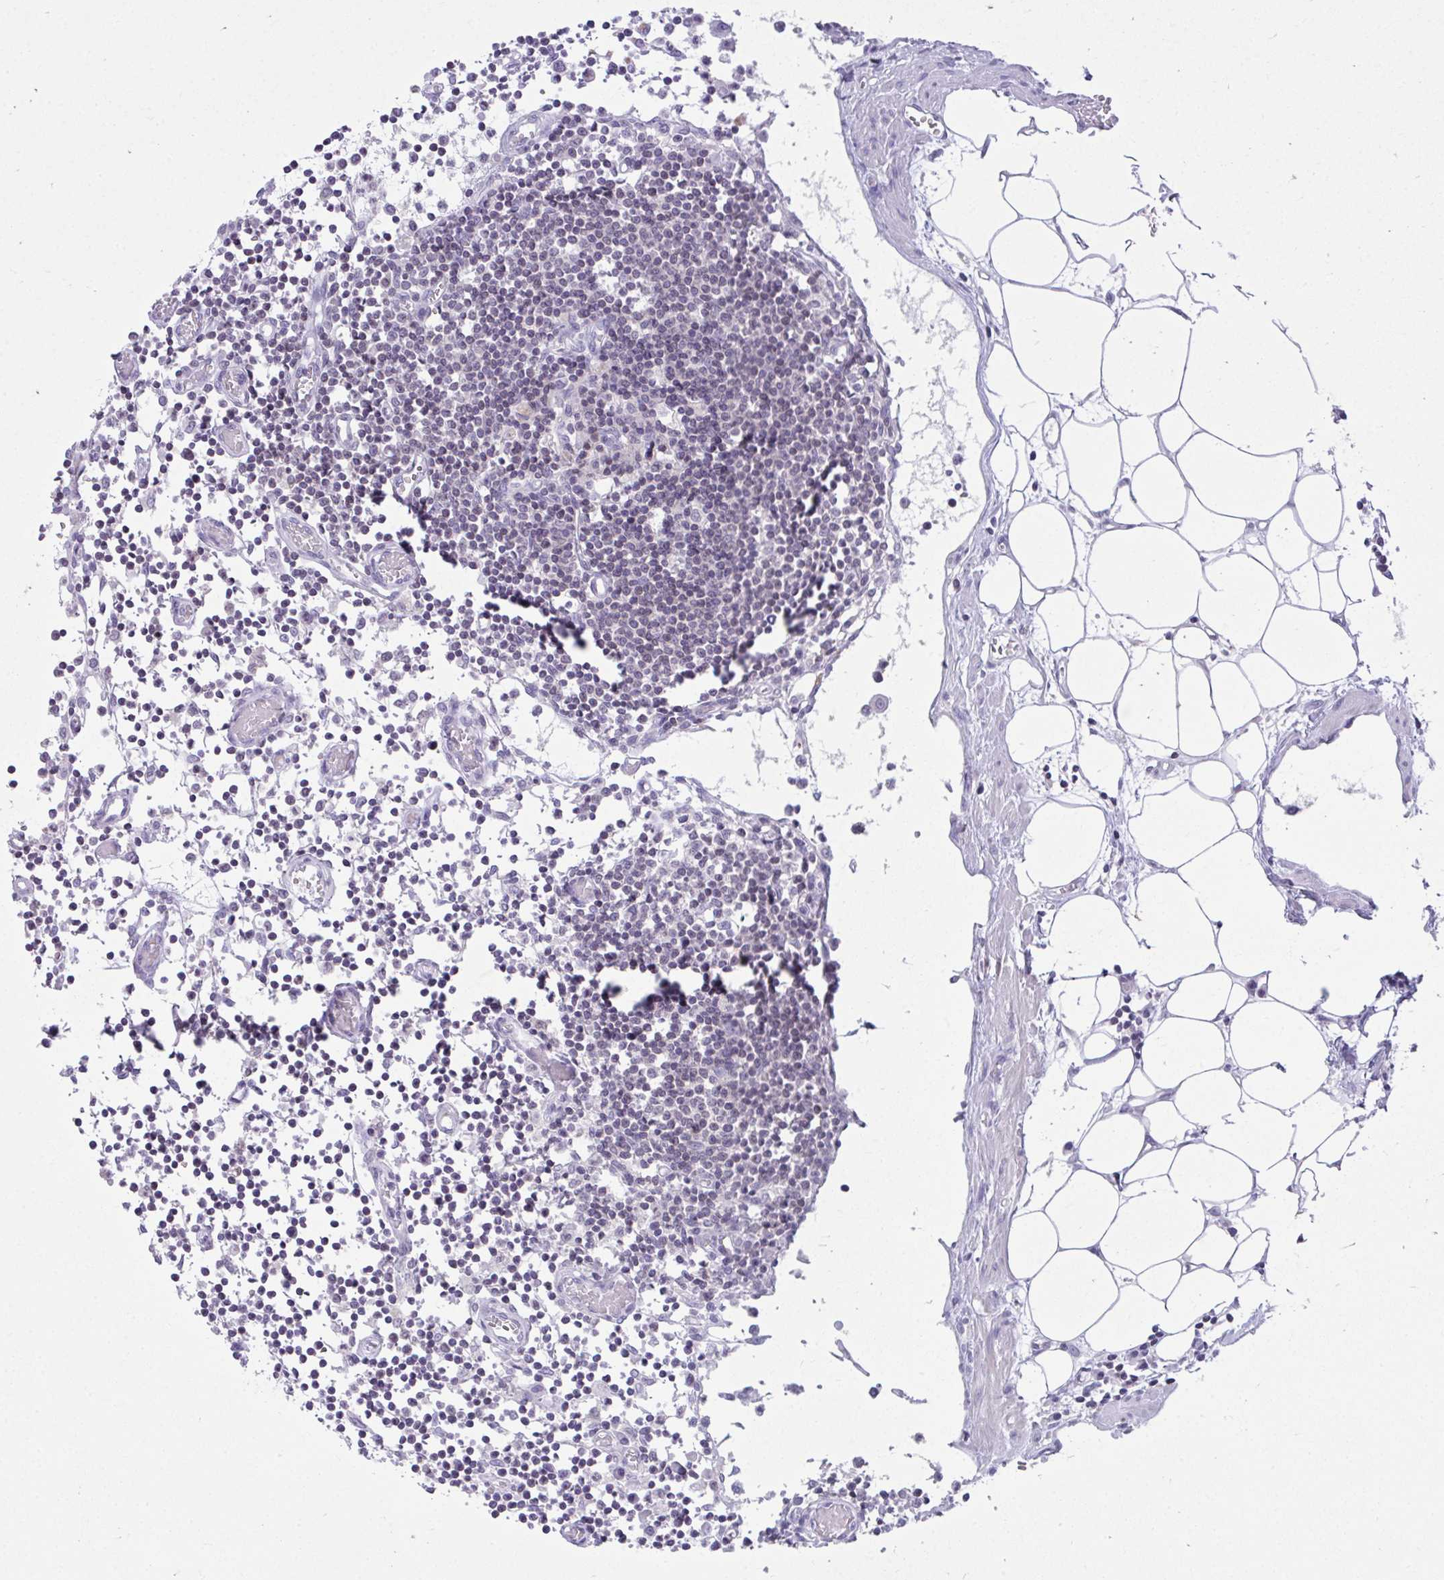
{"staining": {"intensity": "negative", "quantity": "none", "location": "none"}, "tissue": "lymph node", "cell_type": "Germinal center cells", "image_type": "normal", "snomed": [{"axis": "morphology", "description": "Normal tissue, NOS"}, {"axis": "topography", "description": "Lymph node"}], "caption": "Immunohistochemistry (IHC) image of unremarkable lymph node: lymph node stained with DAB displays no significant protein expression in germinal center cells. (Stains: DAB (3,3'-diaminobenzidine) IHC with hematoxylin counter stain, Microscopy: brightfield microscopy at high magnification).", "gene": "OR7A5", "patient": {"sex": "male", "age": 66}}